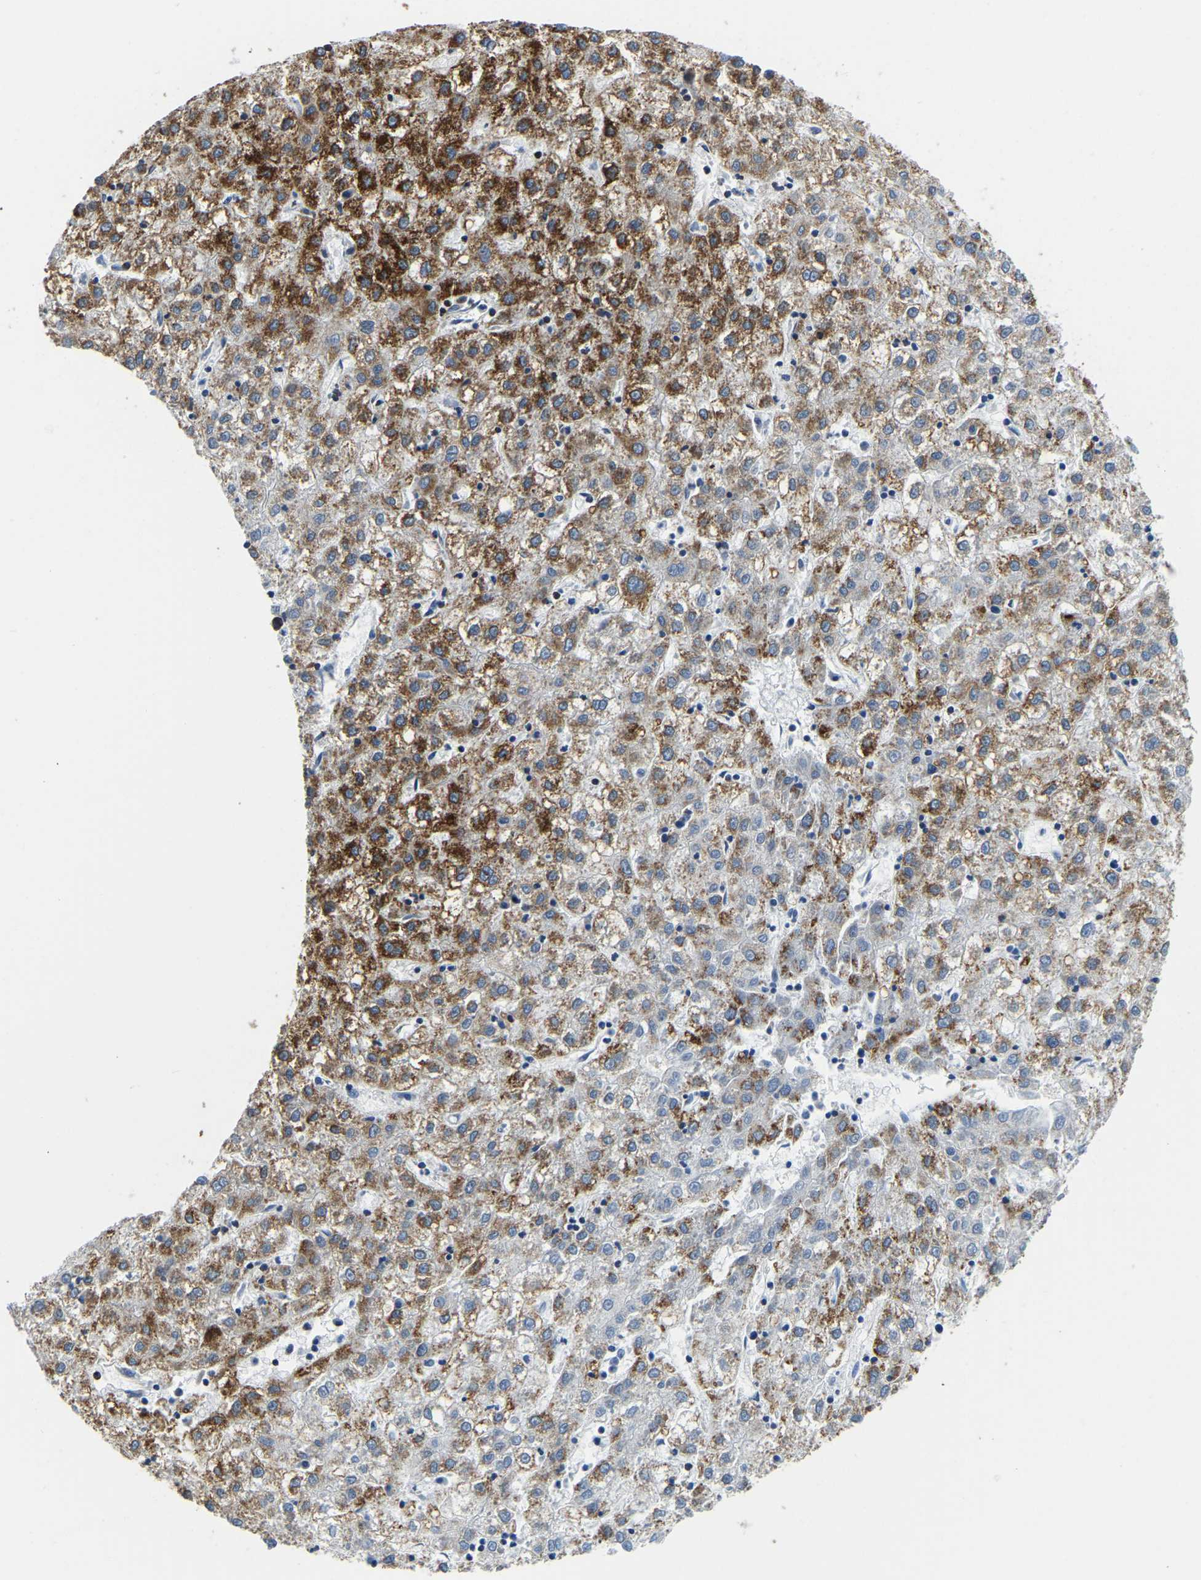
{"staining": {"intensity": "strong", "quantity": "25%-75%", "location": "cytoplasmic/membranous"}, "tissue": "liver cancer", "cell_type": "Tumor cells", "image_type": "cancer", "snomed": [{"axis": "morphology", "description": "Carcinoma, Hepatocellular, NOS"}, {"axis": "topography", "description": "Liver"}], "caption": "An image of human liver hepatocellular carcinoma stained for a protein shows strong cytoplasmic/membranous brown staining in tumor cells.", "gene": "SFXN1", "patient": {"sex": "male", "age": 72}}